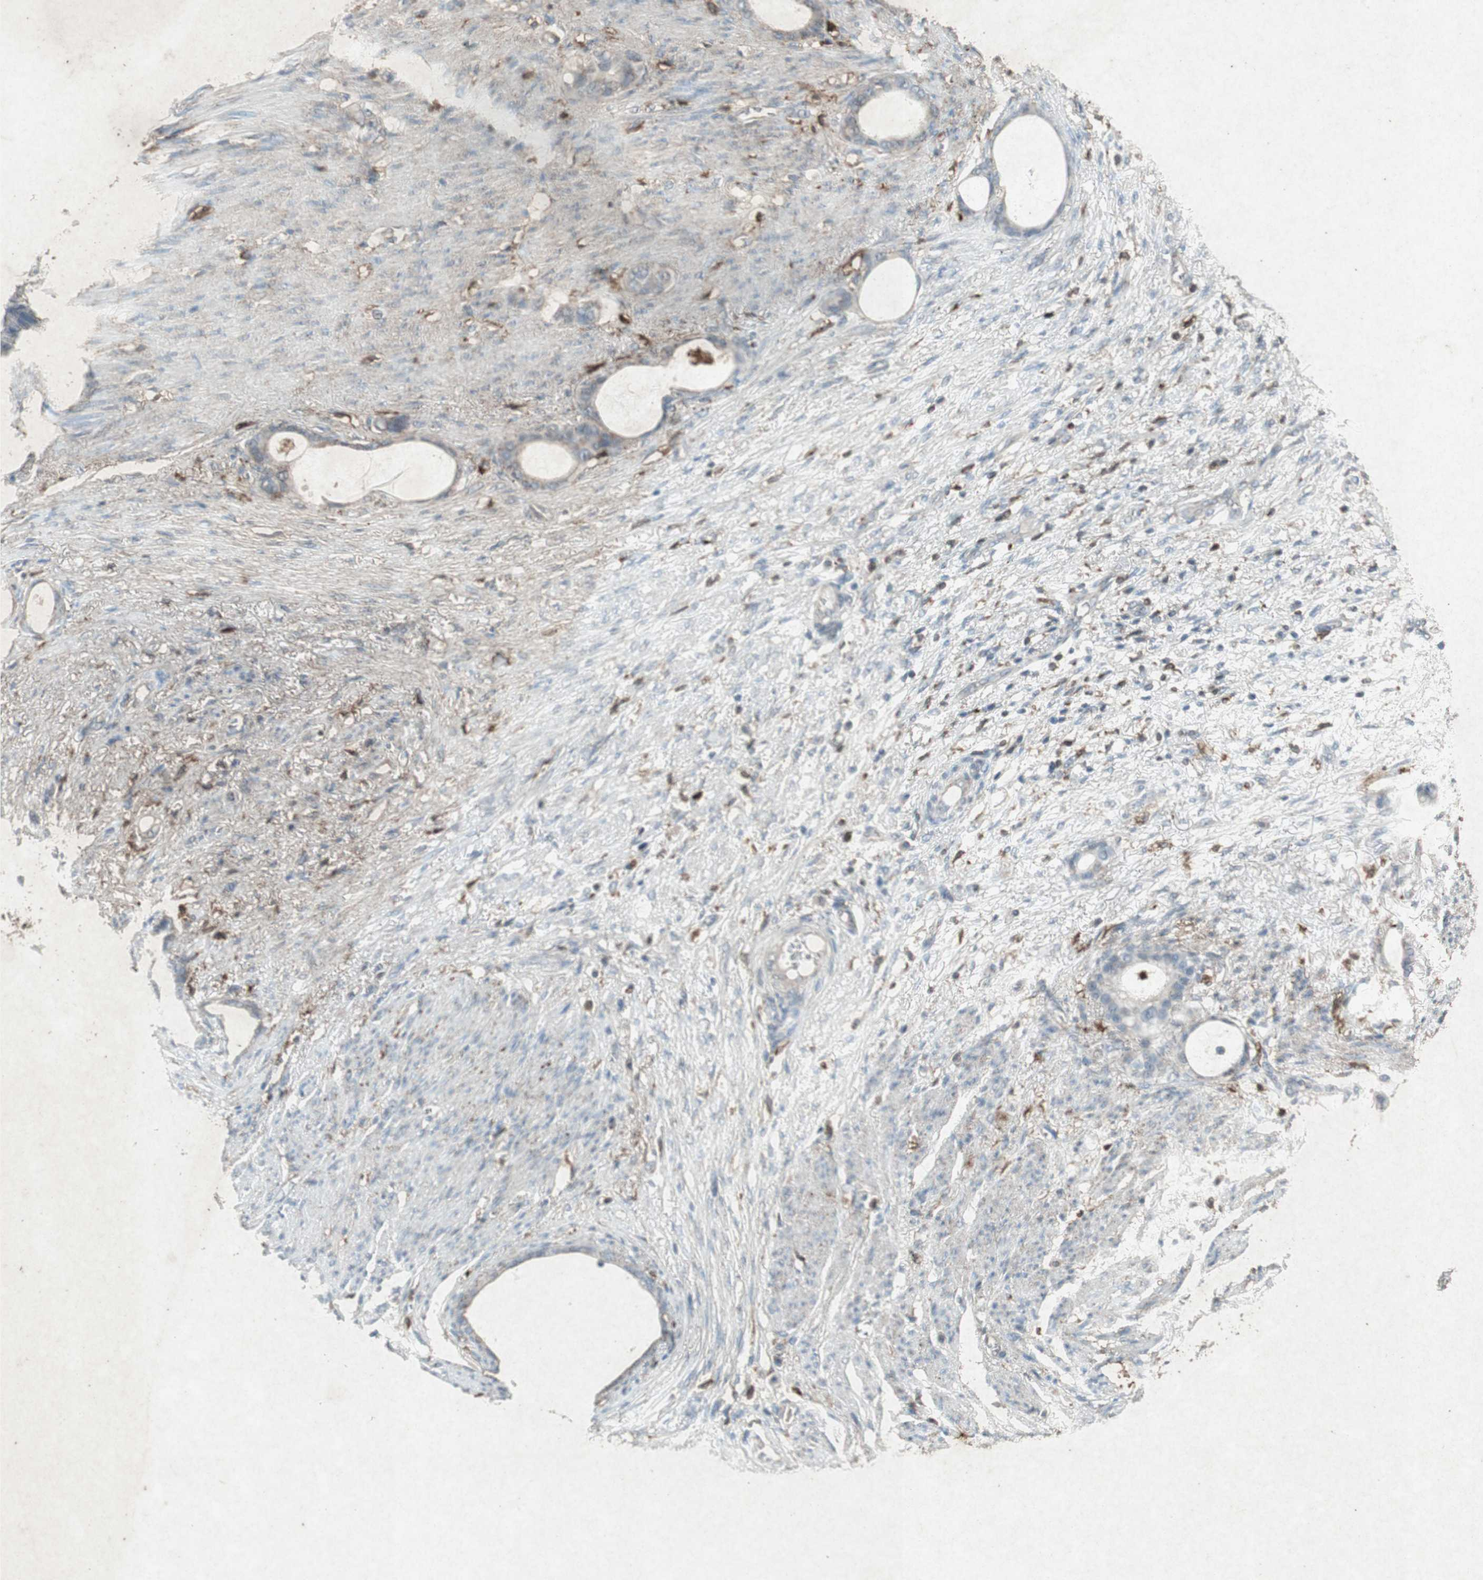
{"staining": {"intensity": "negative", "quantity": "none", "location": "none"}, "tissue": "stomach cancer", "cell_type": "Tumor cells", "image_type": "cancer", "snomed": [{"axis": "morphology", "description": "Adenocarcinoma, NOS"}, {"axis": "topography", "description": "Stomach"}], "caption": "DAB immunohistochemical staining of human stomach adenocarcinoma demonstrates no significant expression in tumor cells. (DAB (3,3'-diaminobenzidine) IHC, high magnification).", "gene": "TYROBP", "patient": {"sex": "female", "age": 75}}